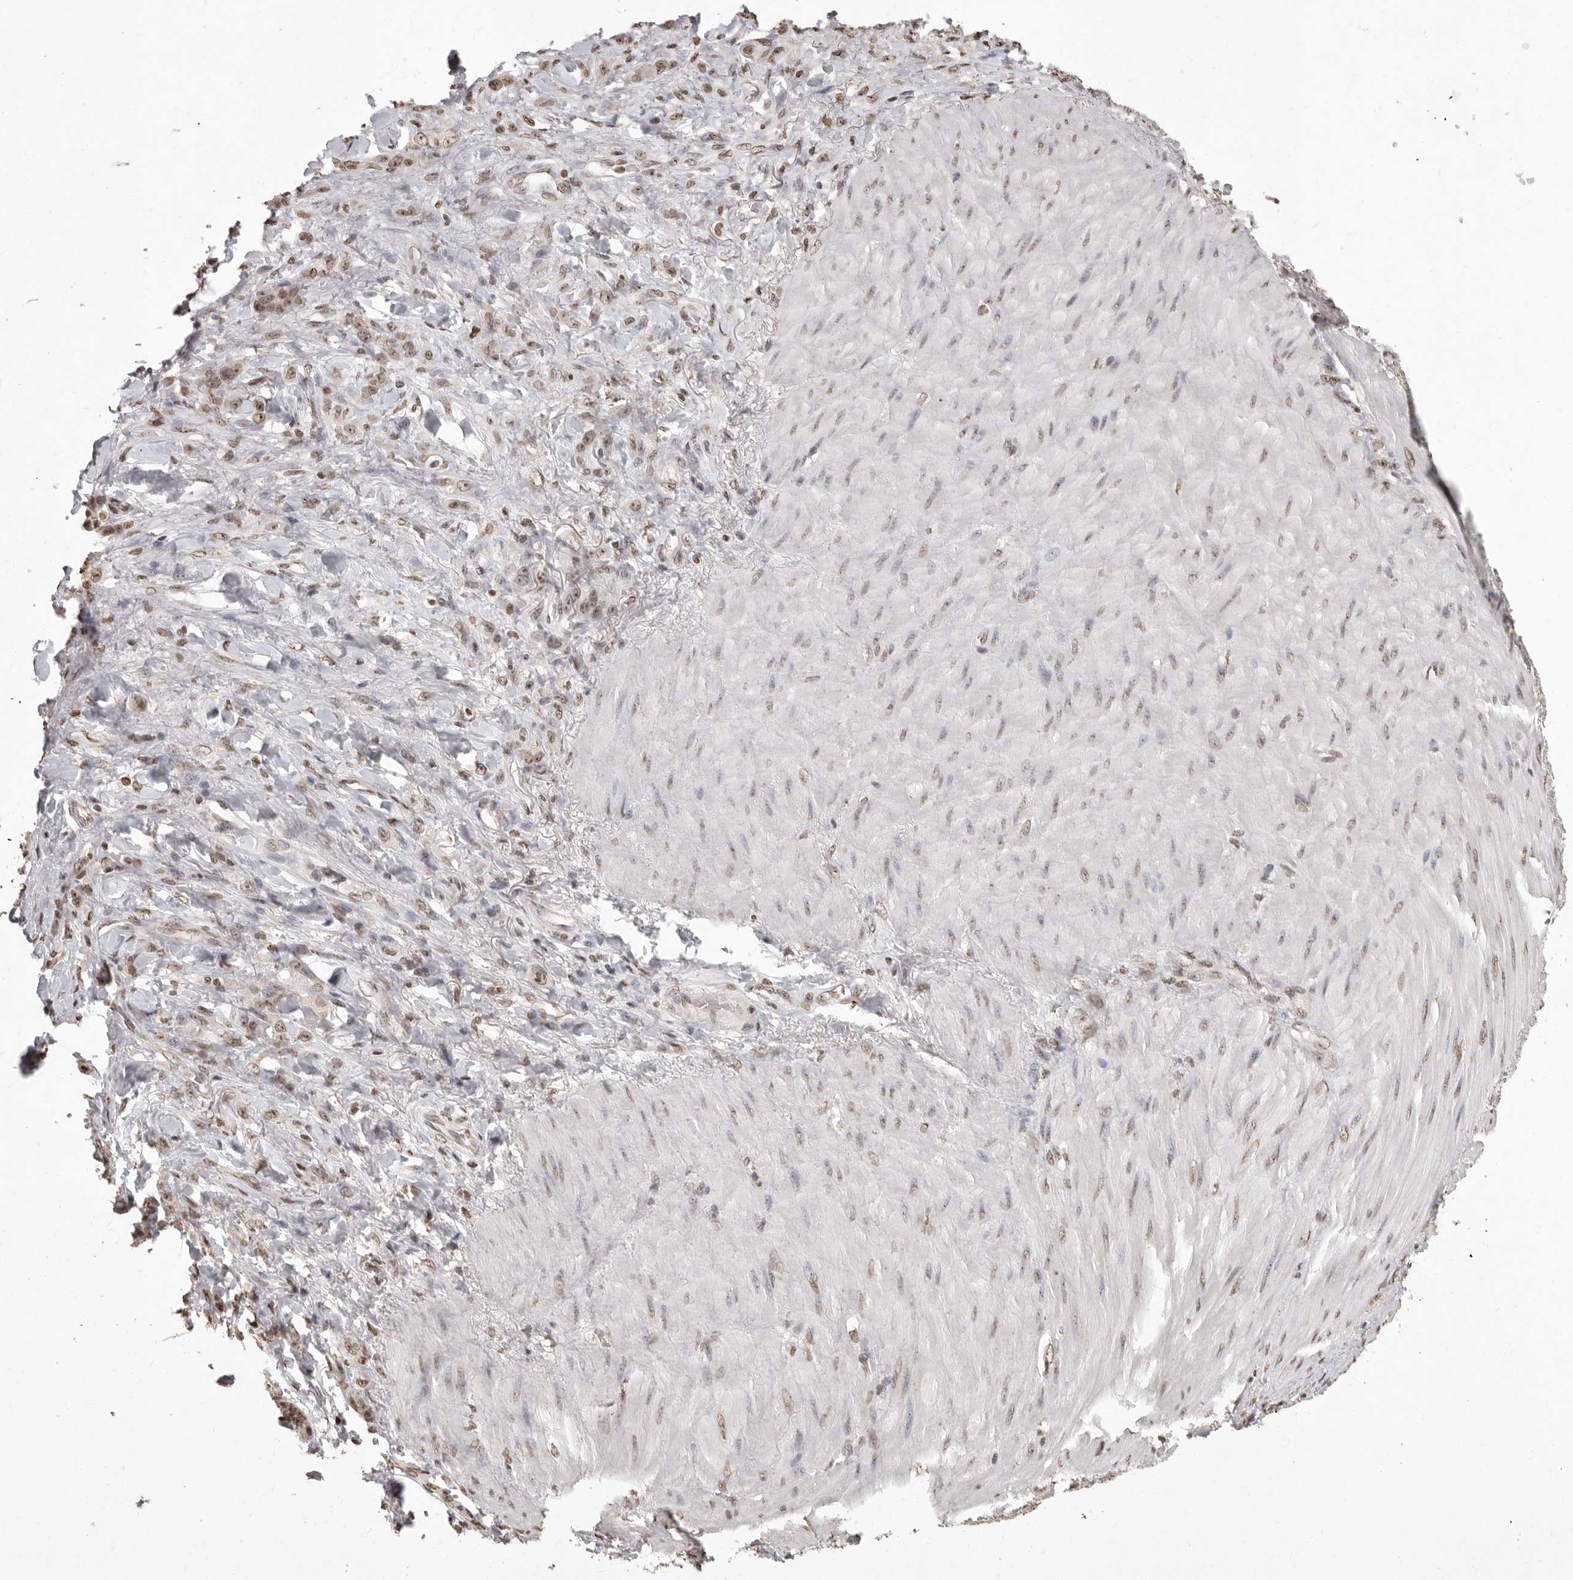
{"staining": {"intensity": "weak", "quantity": ">75%", "location": "nuclear"}, "tissue": "stomach cancer", "cell_type": "Tumor cells", "image_type": "cancer", "snomed": [{"axis": "morphology", "description": "Normal tissue, NOS"}, {"axis": "morphology", "description": "Adenocarcinoma, NOS"}, {"axis": "topography", "description": "Stomach"}], "caption": "Protein positivity by immunohistochemistry displays weak nuclear positivity in approximately >75% of tumor cells in adenocarcinoma (stomach).", "gene": "WDR45", "patient": {"sex": "male", "age": 82}}